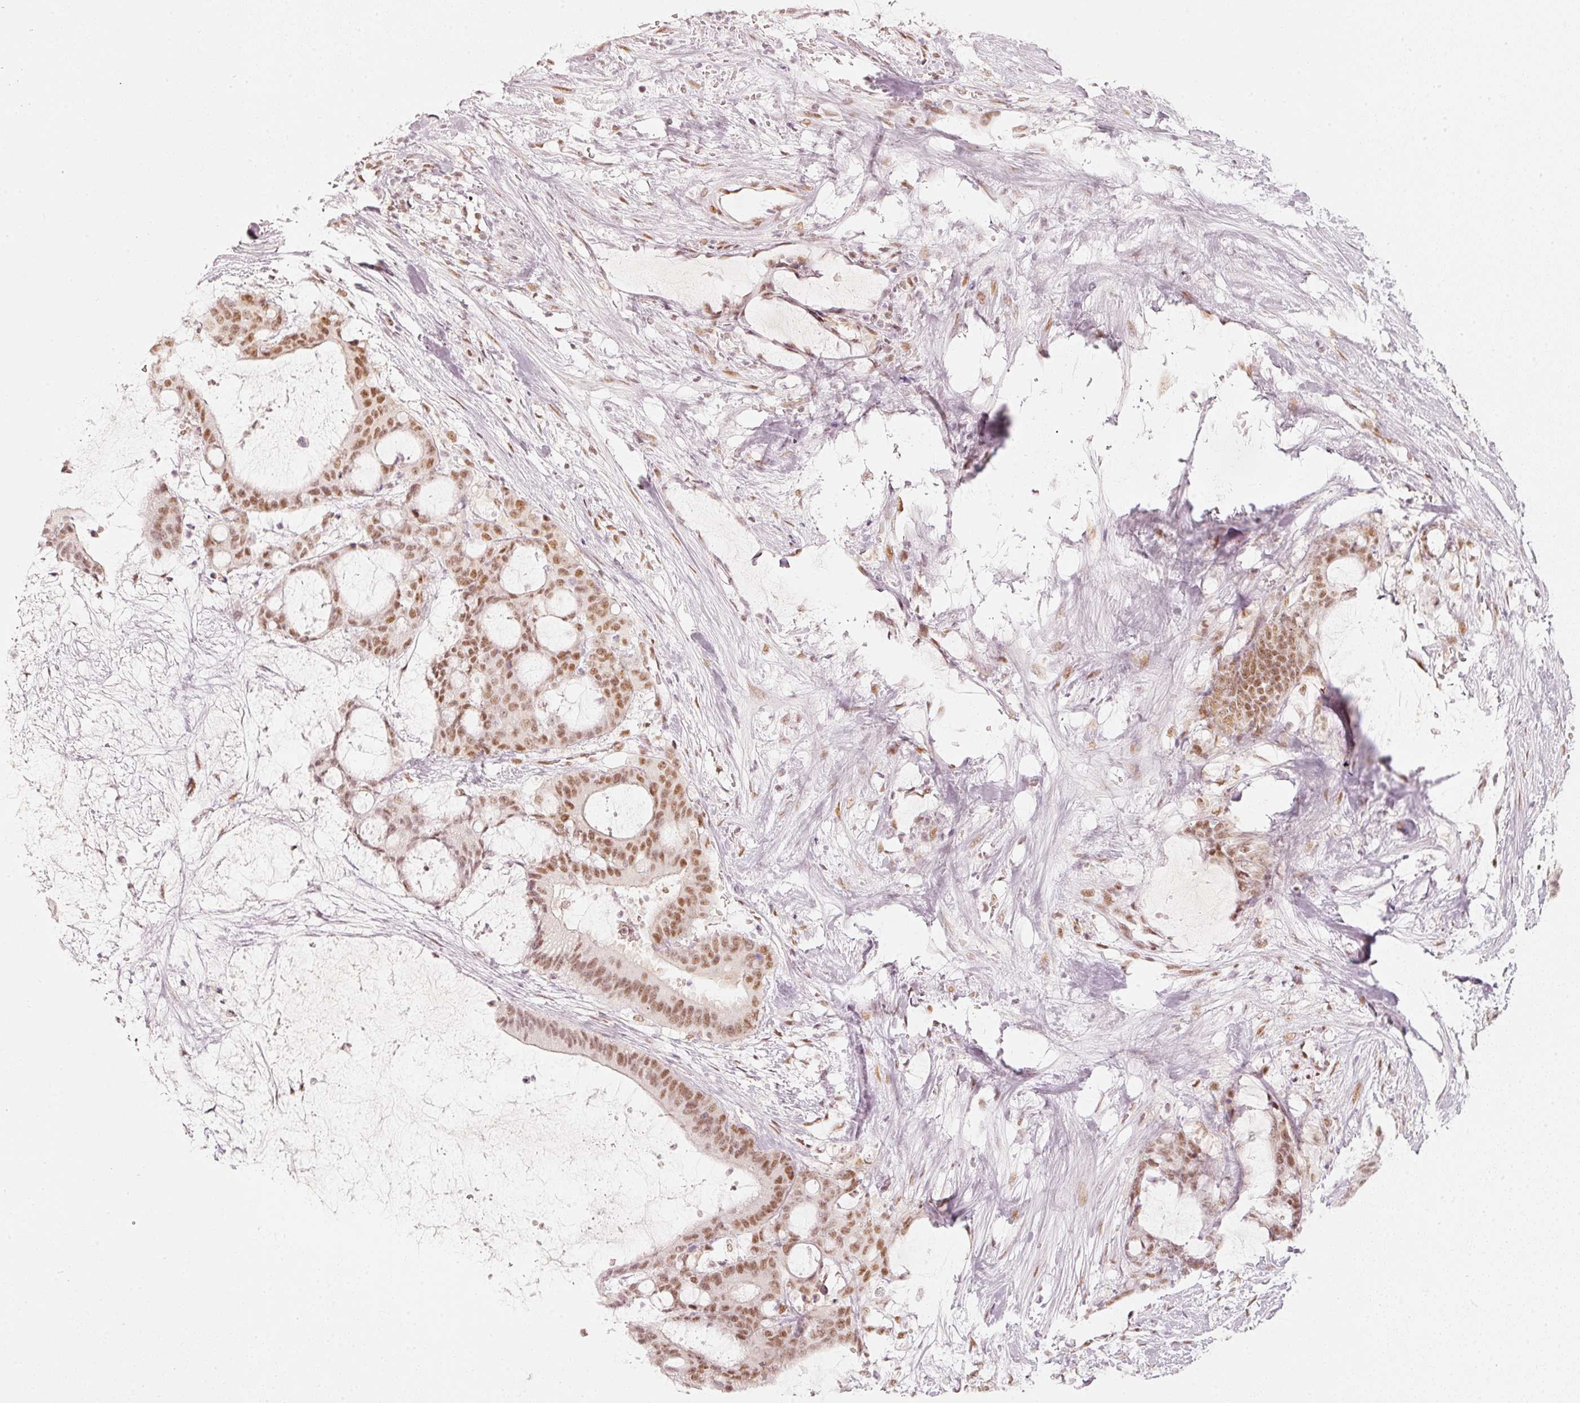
{"staining": {"intensity": "moderate", "quantity": ">75%", "location": "nuclear"}, "tissue": "liver cancer", "cell_type": "Tumor cells", "image_type": "cancer", "snomed": [{"axis": "morphology", "description": "Normal tissue, NOS"}, {"axis": "morphology", "description": "Cholangiocarcinoma"}, {"axis": "topography", "description": "Liver"}, {"axis": "topography", "description": "Peripheral nerve tissue"}], "caption": "This histopathology image demonstrates liver cancer (cholangiocarcinoma) stained with IHC to label a protein in brown. The nuclear of tumor cells show moderate positivity for the protein. Nuclei are counter-stained blue.", "gene": "PPP1R10", "patient": {"sex": "female", "age": 73}}